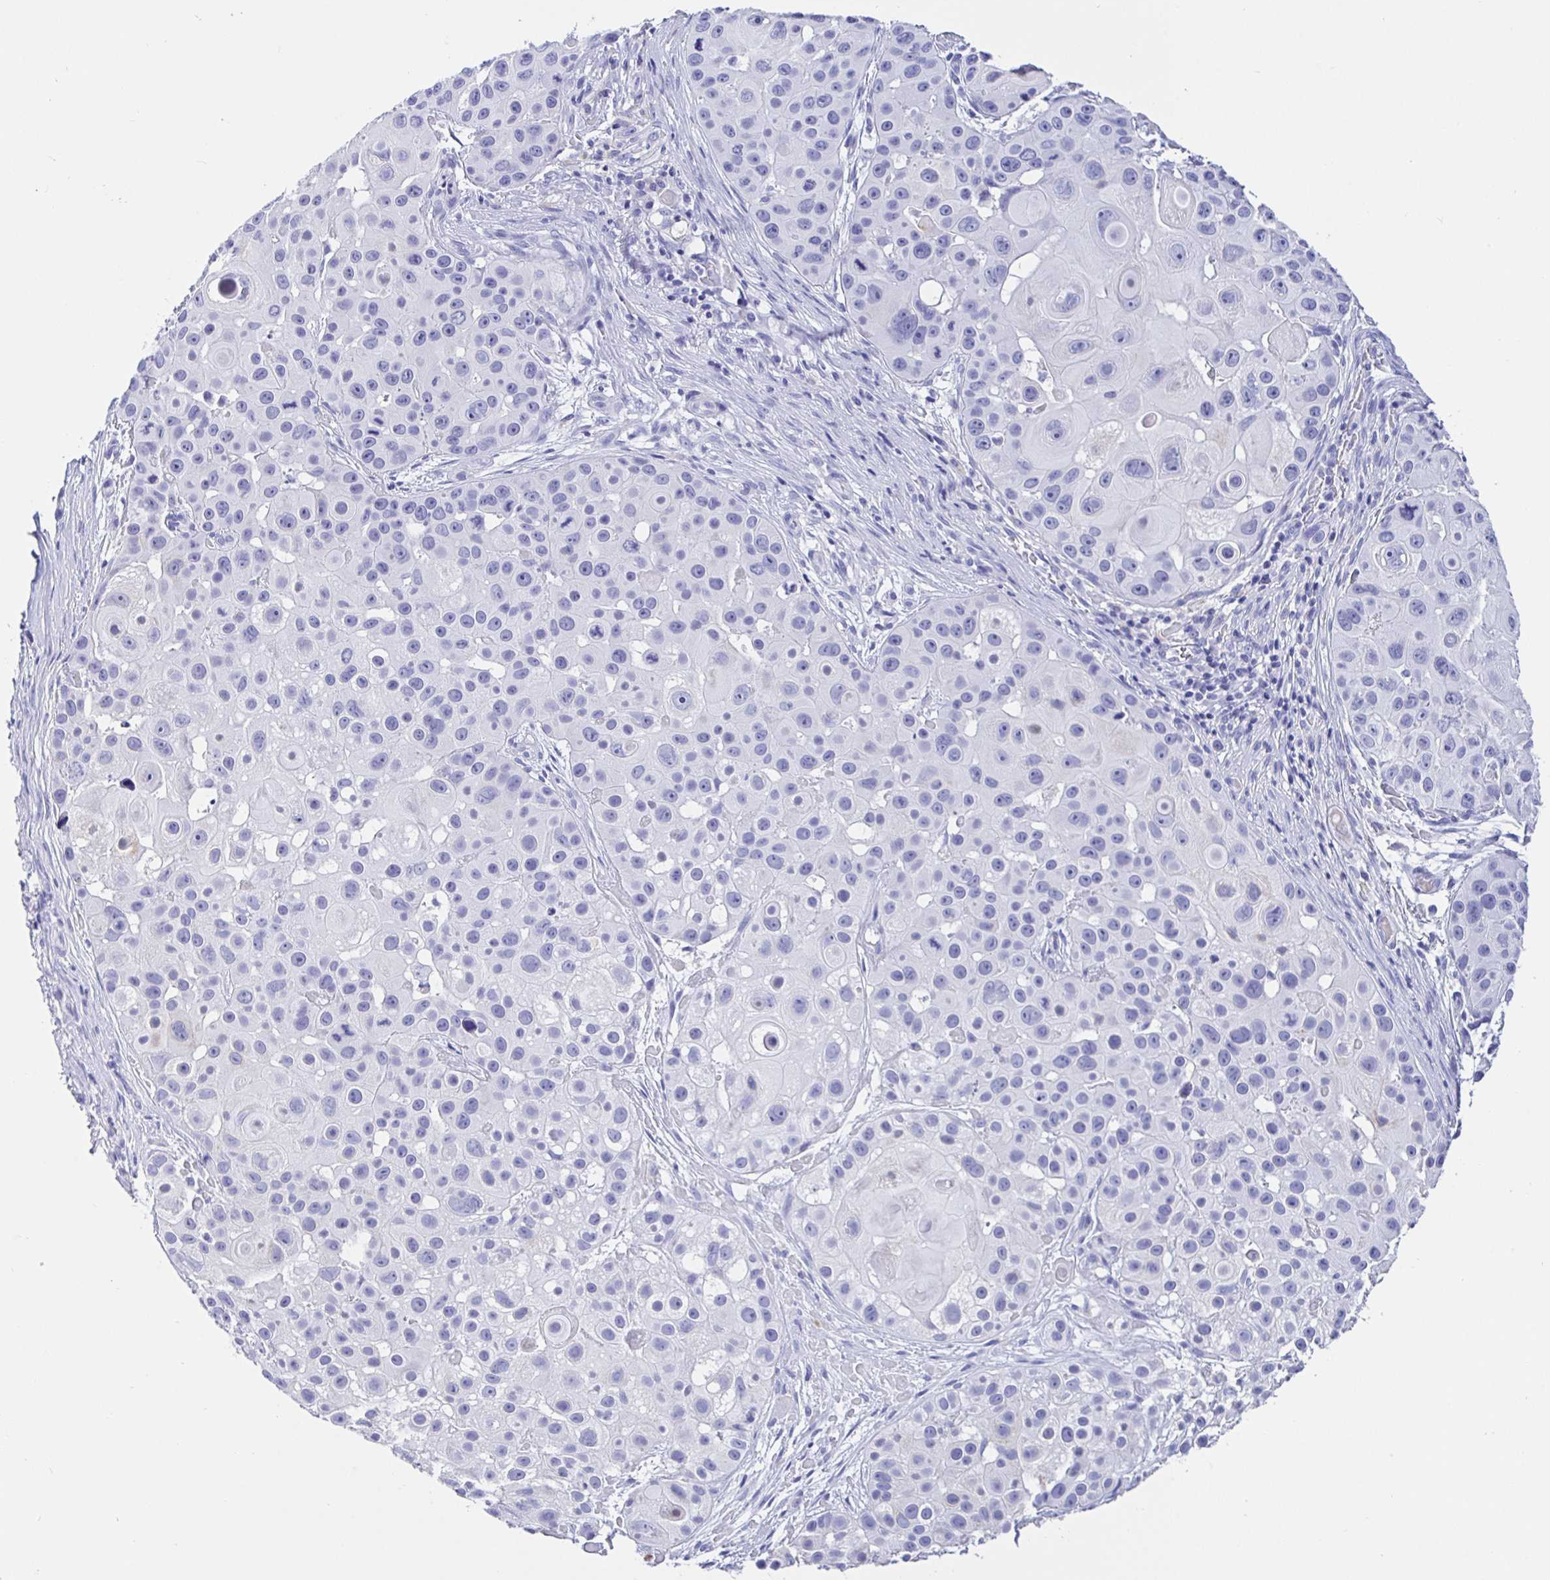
{"staining": {"intensity": "moderate", "quantity": "<25%", "location": "cytoplasmic/membranous"}, "tissue": "skin cancer", "cell_type": "Tumor cells", "image_type": "cancer", "snomed": [{"axis": "morphology", "description": "Squamous cell carcinoma, NOS"}, {"axis": "topography", "description": "Skin"}], "caption": "Skin squamous cell carcinoma stained with immunohistochemistry shows moderate cytoplasmic/membranous expression in approximately <25% of tumor cells.", "gene": "MAOA", "patient": {"sex": "male", "age": 92}}